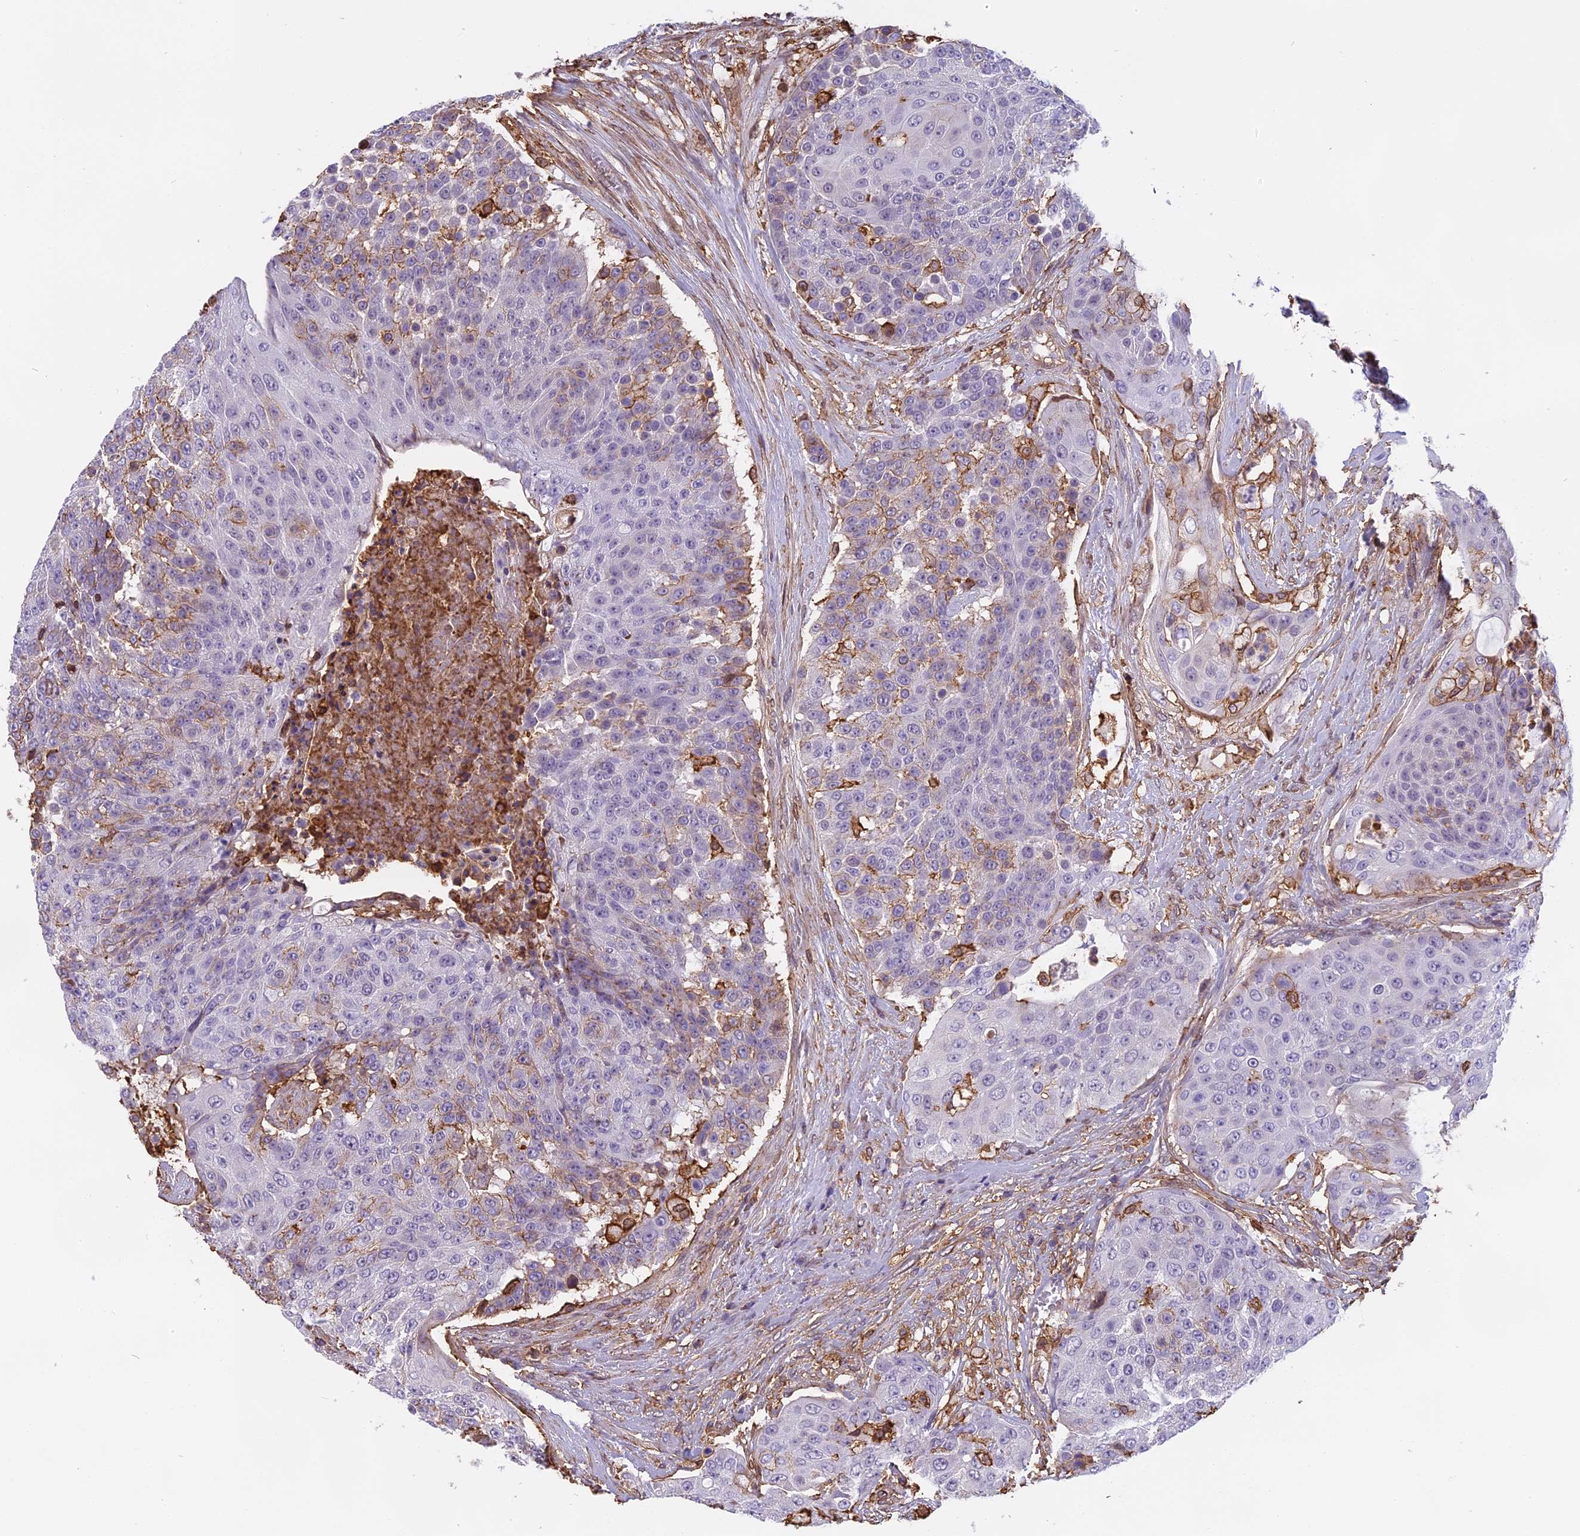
{"staining": {"intensity": "moderate", "quantity": "<25%", "location": "cytoplasmic/membranous"}, "tissue": "urothelial cancer", "cell_type": "Tumor cells", "image_type": "cancer", "snomed": [{"axis": "morphology", "description": "Urothelial carcinoma, High grade"}, {"axis": "topography", "description": "Urinary bladder"}], "caption": "IHC staining of high-grade urothelial carcinoma, which shows low levels of moderate cytoplasmic/membranous expression in approximately <25% of tumor cells indicating moderate cytoplasmic/membranous protein staining. The staining was performed using DAB (3,3'-diaminobenzidine) (brown) for protein detection and nuclei were counterstained in hematoxylin (blue).", "gene": "TMEM255B", "patient": {"sex": "female", "age": 63}}